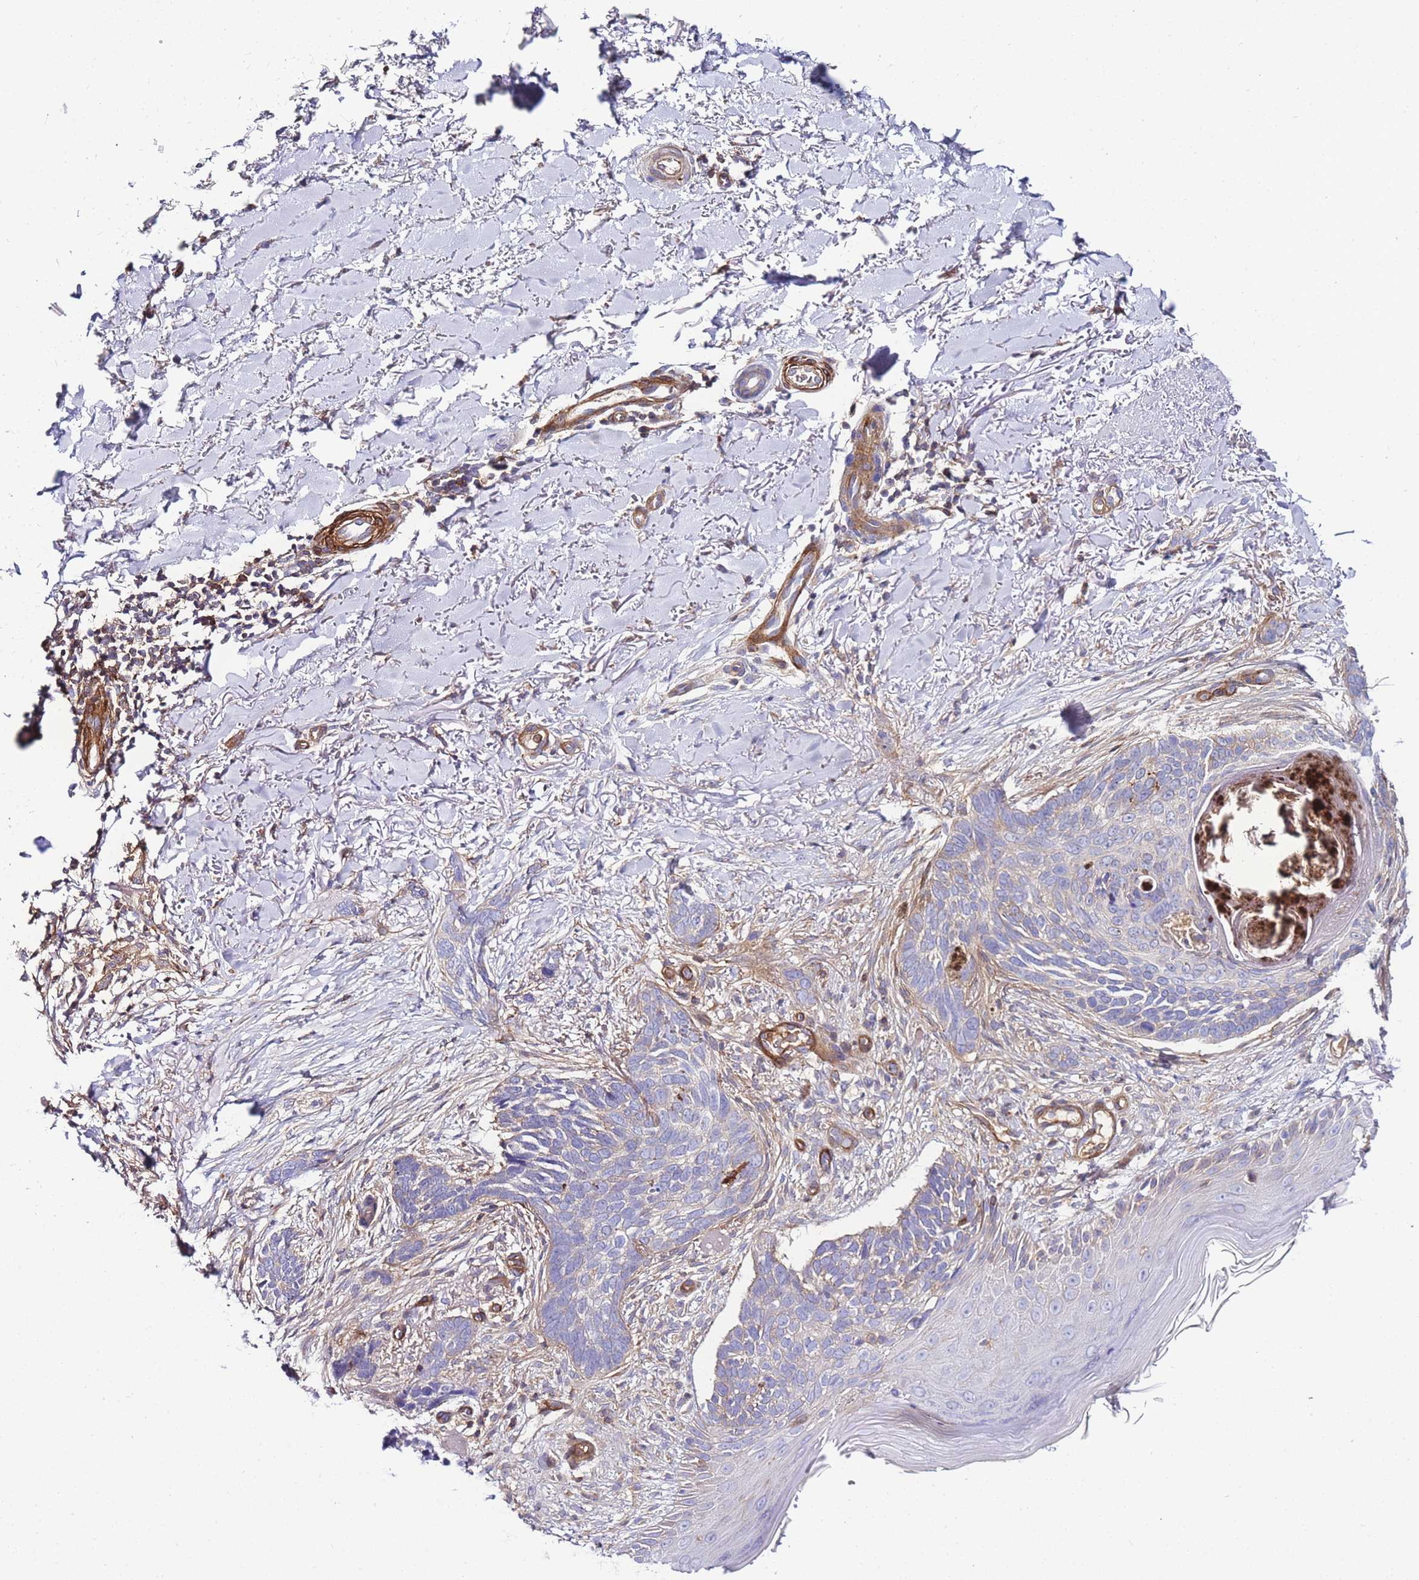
{"staining": {"intensity": "negative", "quantity": "none", "location": "none"}, "tissue": "skin cancer", "cell_type": "Tumor cells", "image_type": "cancer", "snomed": [{"axis": "morphology", "description": "Normal tissue, NOS"}, {"axis": "morphology", "description": "Basal cell carcinoma"}, {"axis": "topography", "description": "Skin"}], "caption": "A micrograph of skin basal cell carcinoma stained for a protein displays no brown staining in tumor cells.", "gene": "FBN3", "patient": {"sex": "female", "age": 67}}